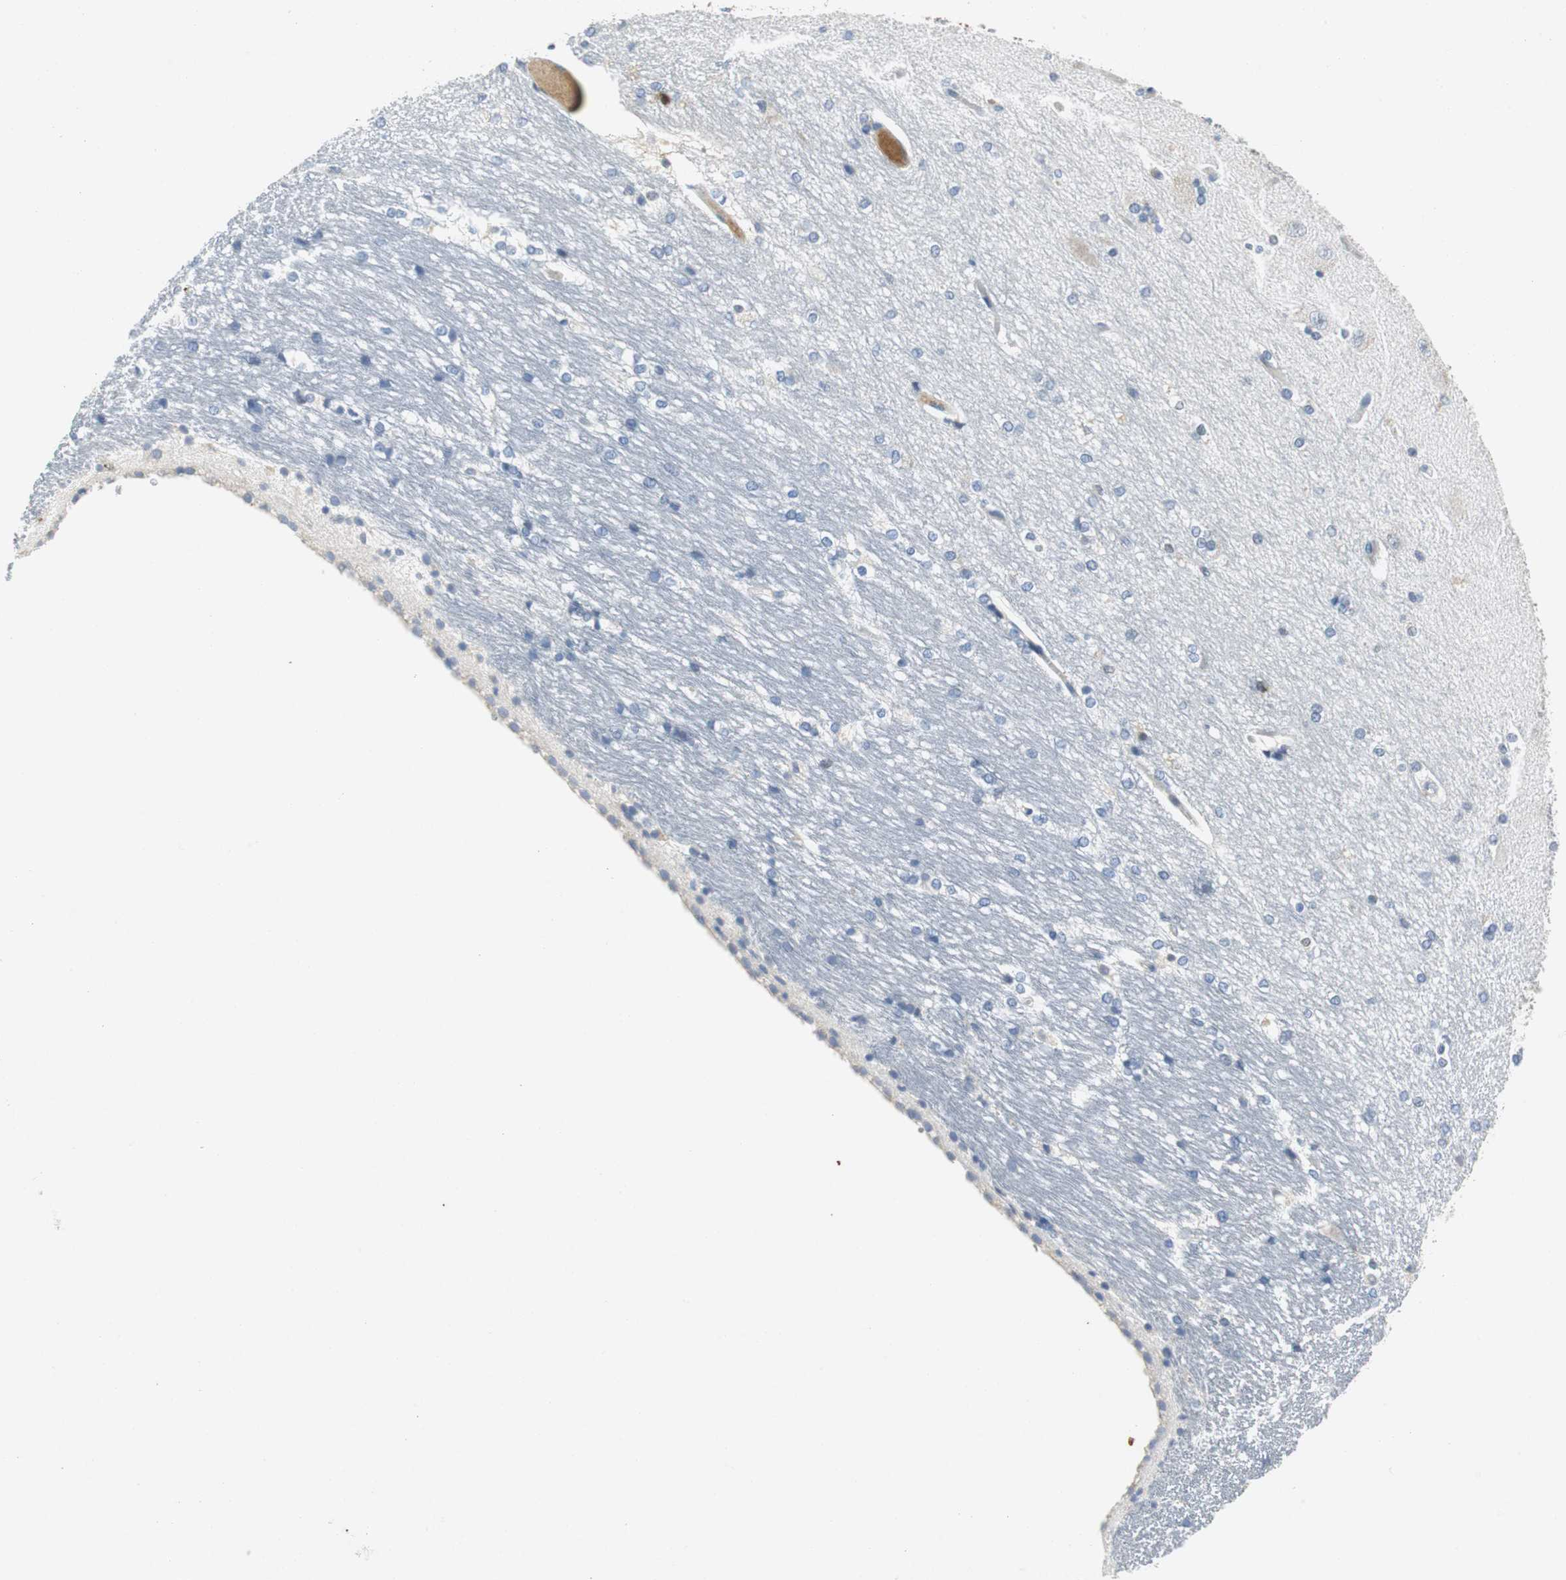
{"staining": {"intensity": "weak", "quantity": "<25%", "location": "cytoplasmic/membranous"}, "tissue": "hippocampus", "cell_type": "Glial cells", "image_type": "normal", "snomed": [{"axis": "morphology", "description": "Normal tissue, NOS"}, {"axis": "topography", "description": "Hippocampus"}], "caption": "A high-resolution histopathology image shows immunohistochemistry (IHC) staining of unremarkable hippocampus, which exhibits no significant expression in glial cells.", "gene": "ORM1", "patient": {"sex": "female", "age": 19}}